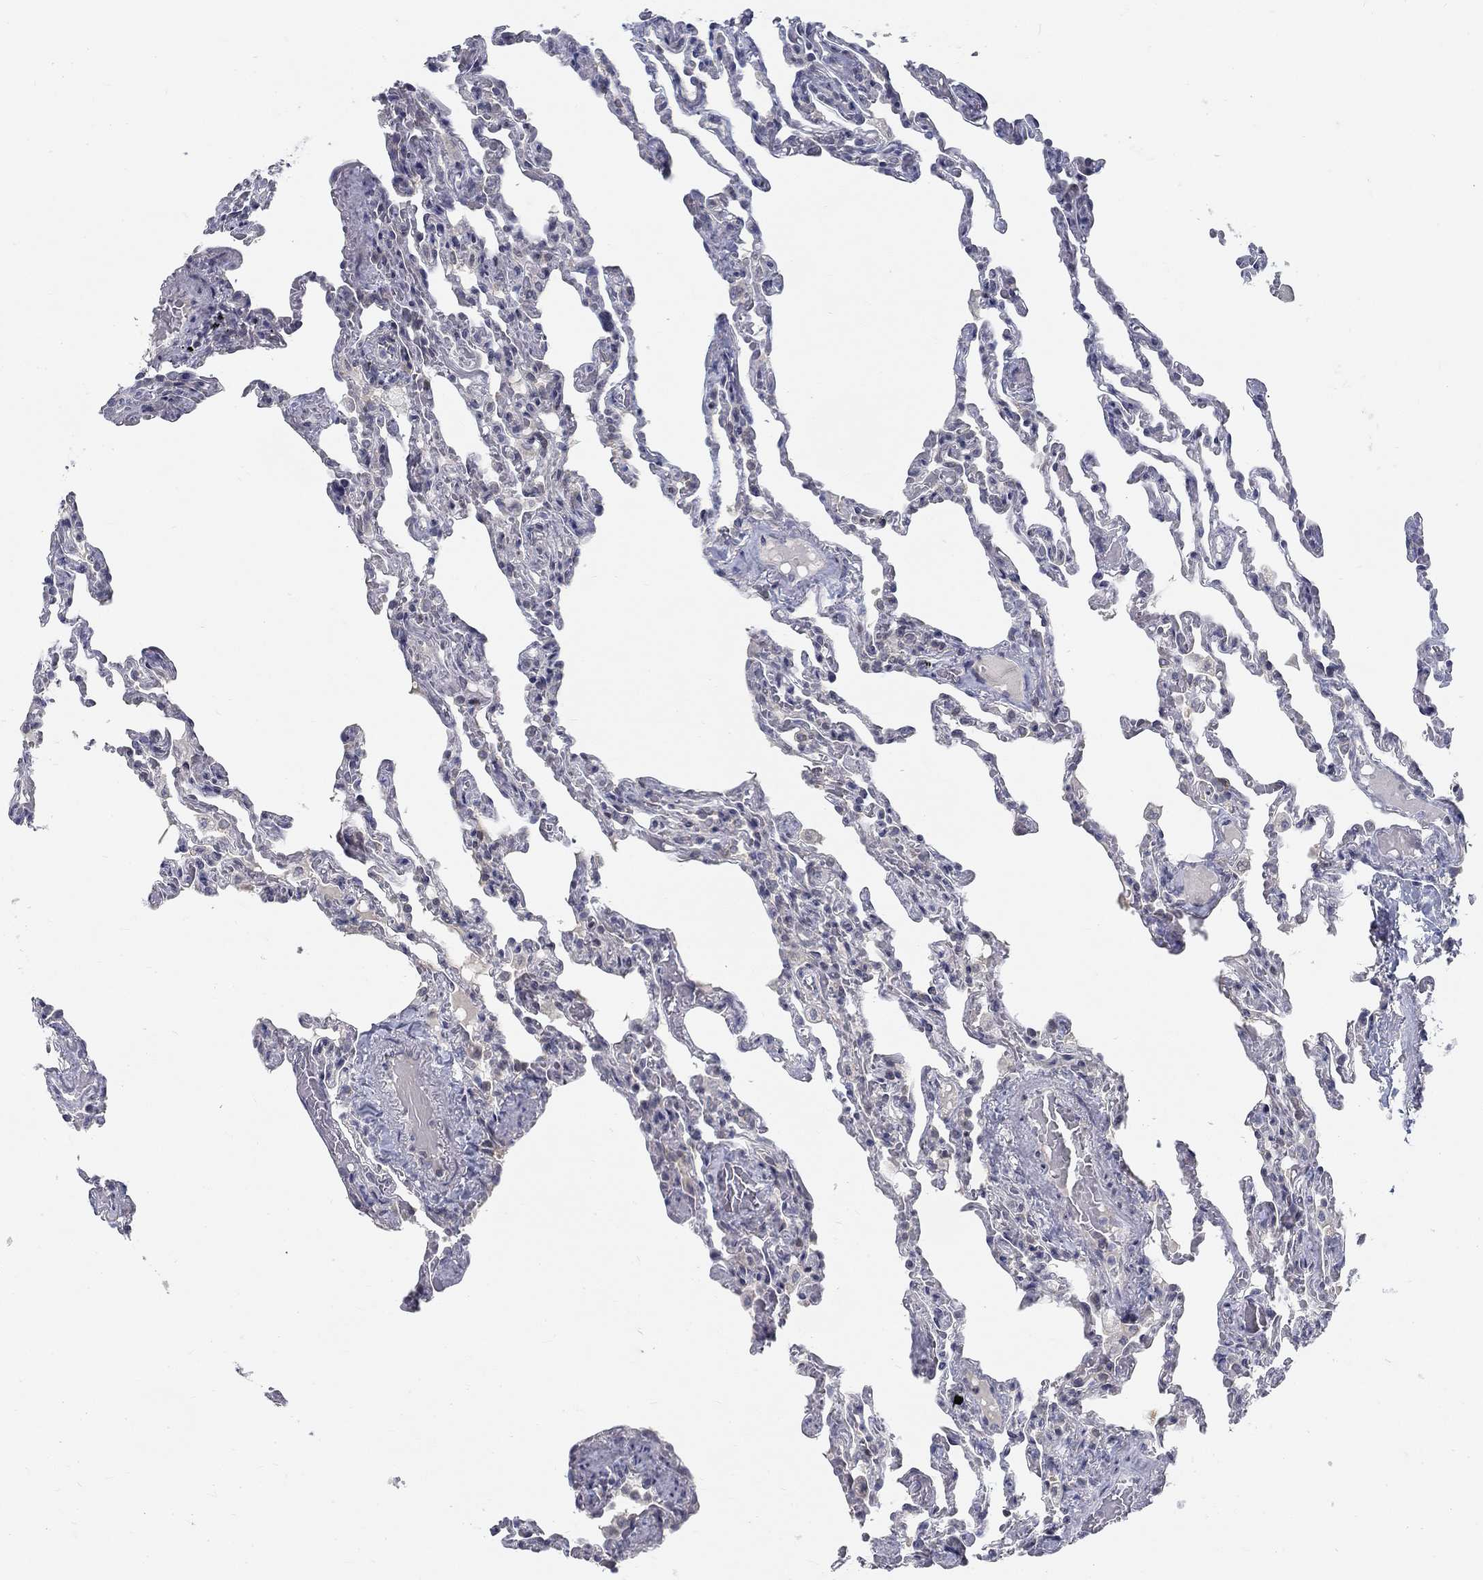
{"staining": {"intensity": "negative", "quantity": "none", "location": "none"}, "tissue": "lung", "cell_type": "Alveolar cells", "image_type": "normal", "snomed": [{"axis": "morphology", "description": "Normal tissue, NOS"}, {"axis": "topography", "description": "Lung"}], "caption": "Image shows no significant protein staining in alveolar cells of benign lung.", "gene": "ATP1A3", "patient": {"sex": "female", "age": 43}}